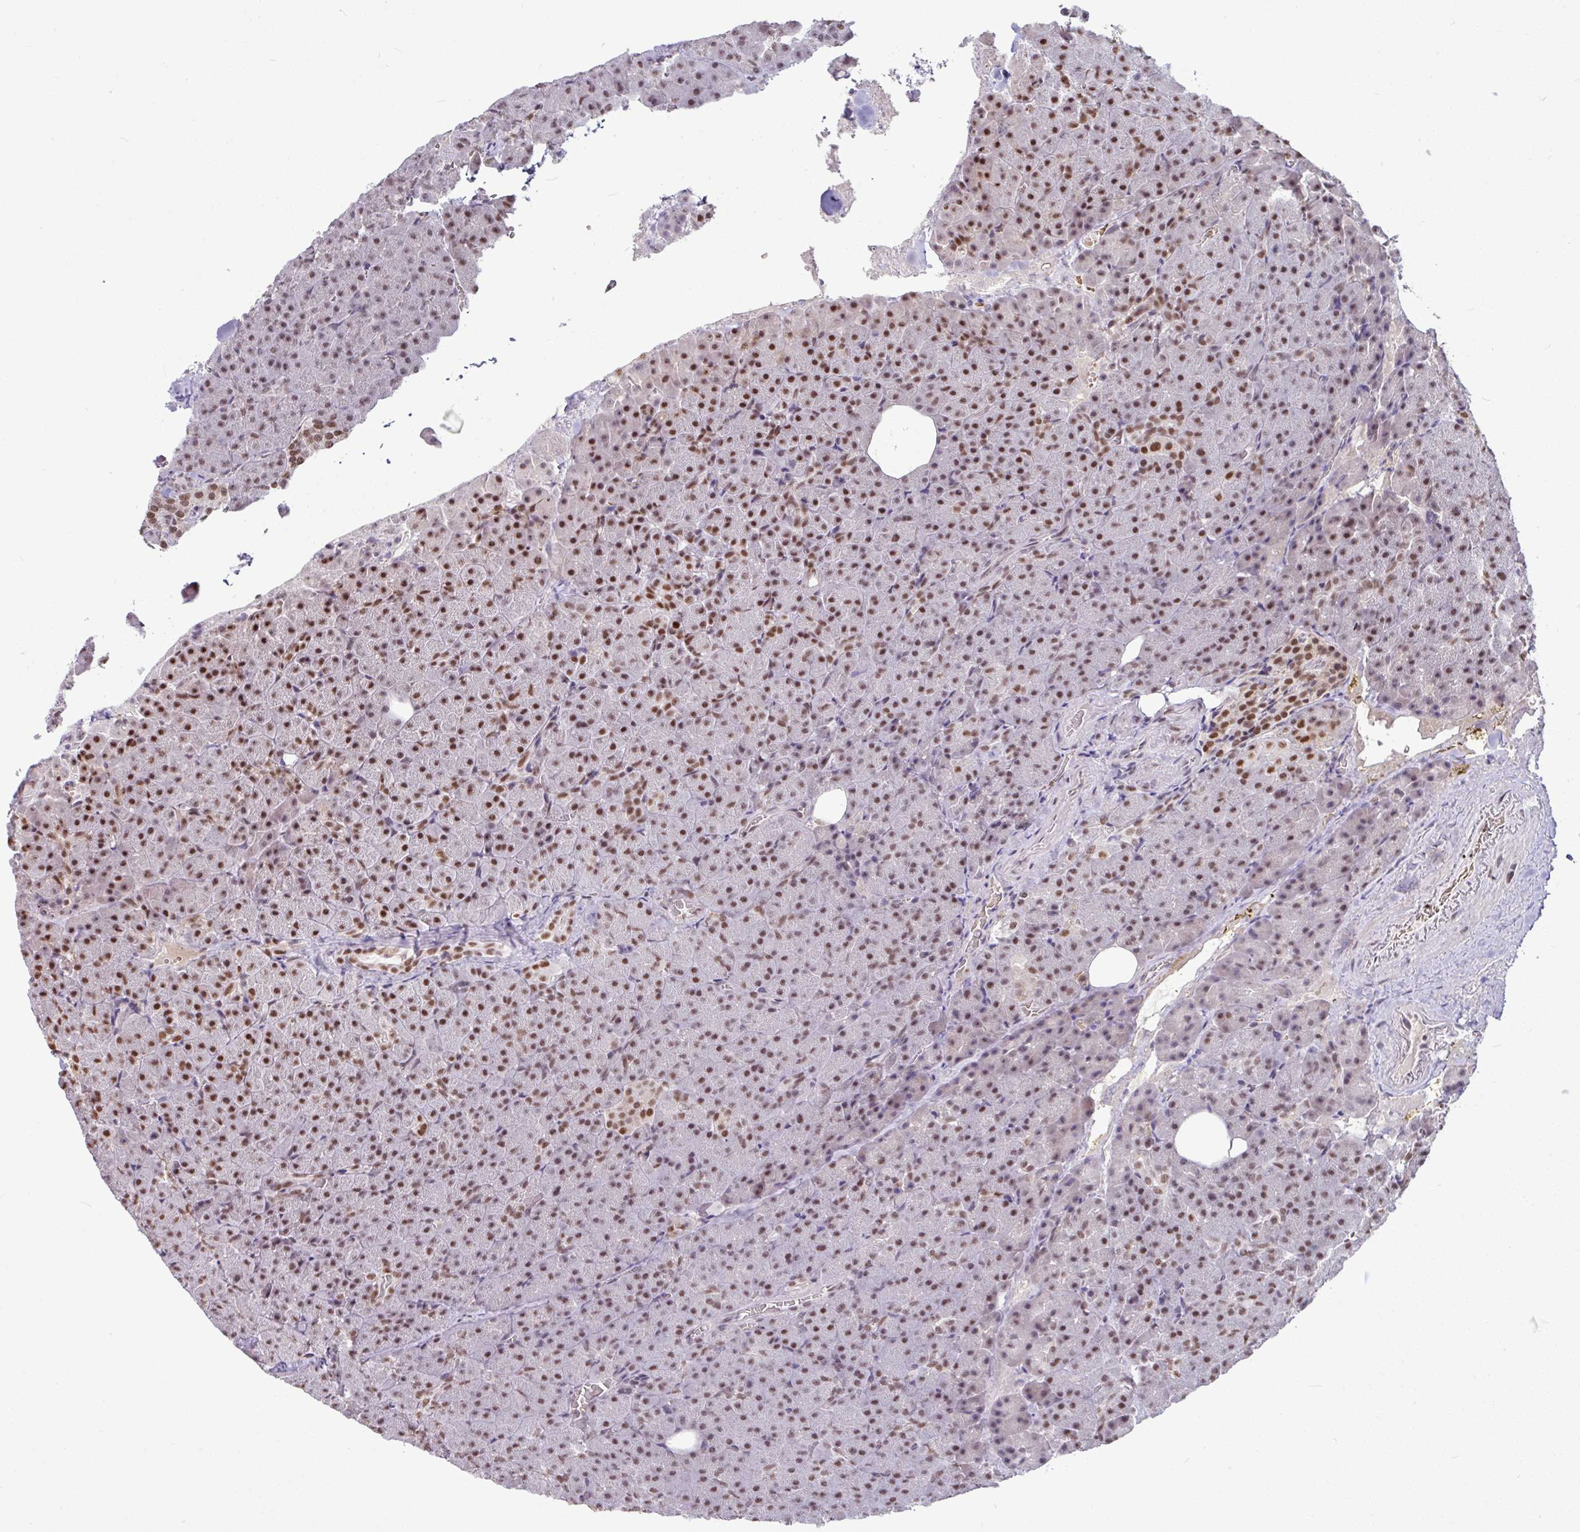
{"staining": {"intensity": "moderate", "quantity": ">75%", "location": "nuclear"}, "tissue": "pancreas", "cell_type": "Exocrine glandular cells", "image_type": "normal", "snomed": [{"axis": "morphology", "description": "Normal tissue, NOS"}, {"axis": "topography", "description": "Pancreas"}], "caption": "About >75% of exocrine glandular cells in benign human pancreas display moderate nuclear protein staining as visualized by brown immunohistochemical staining.", "gene": "TDG", "patient": {"sex": "female", "age": 74}}